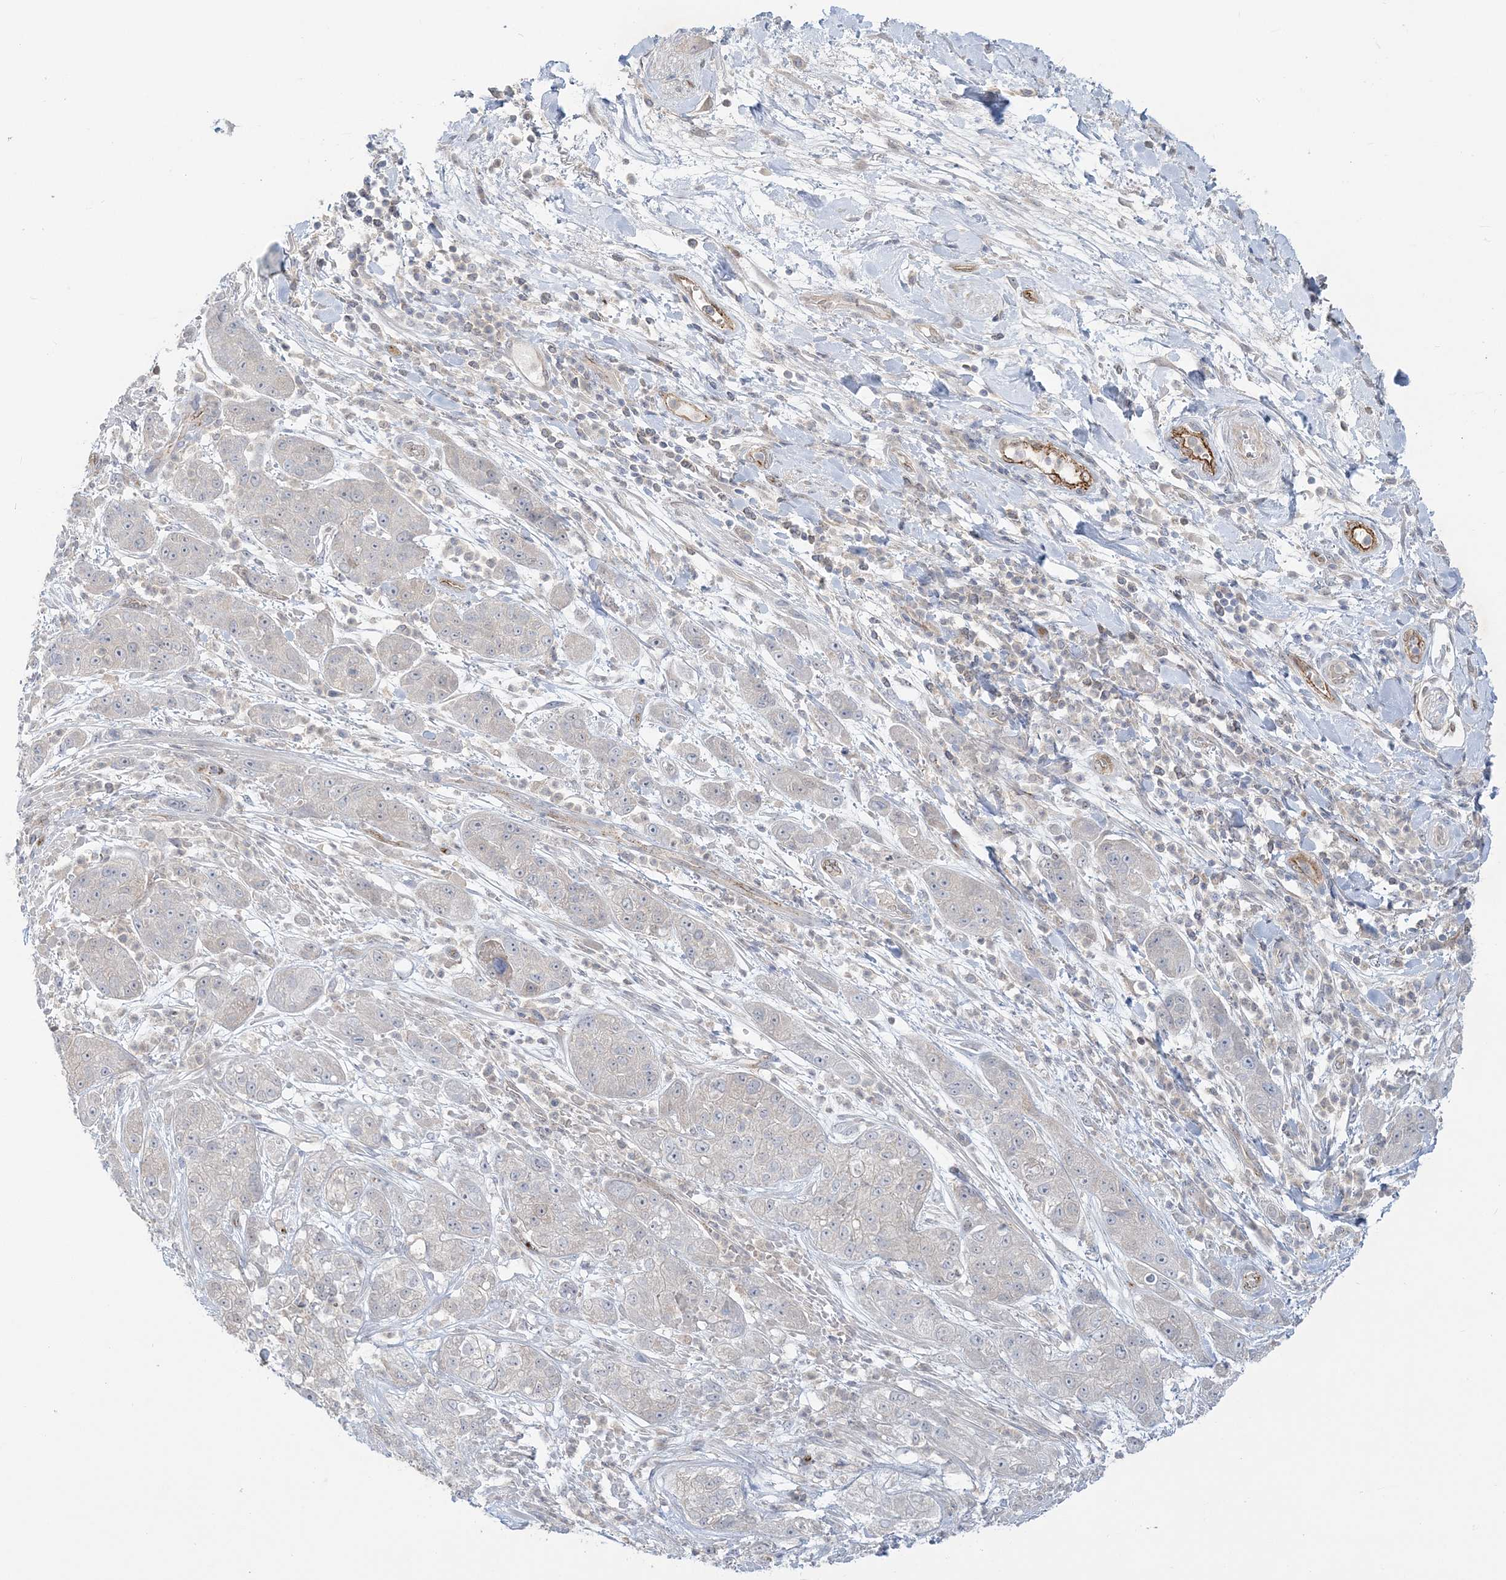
{"staining": {"intensity": "negative", "quantity": "none", "location": "none"}, "tissue": "pancreatic cancer", "cell_type": "Tumor cells", "image_type": "cancer", "snomed": [{"axis": "morphology", "description": "Adenocarcinoma, NOS"}, {"axis": "topography", "description": "Pancreas"}], "caption": "An immunohistochemistry (IHC) photomicrograph of pancreatic adenocarcinoma is shown. There is no staining in tumor cells of pancreatic adenocarcinoma.", "gene": "INPP1", "patient": {"sex": "female", "age": 78}}